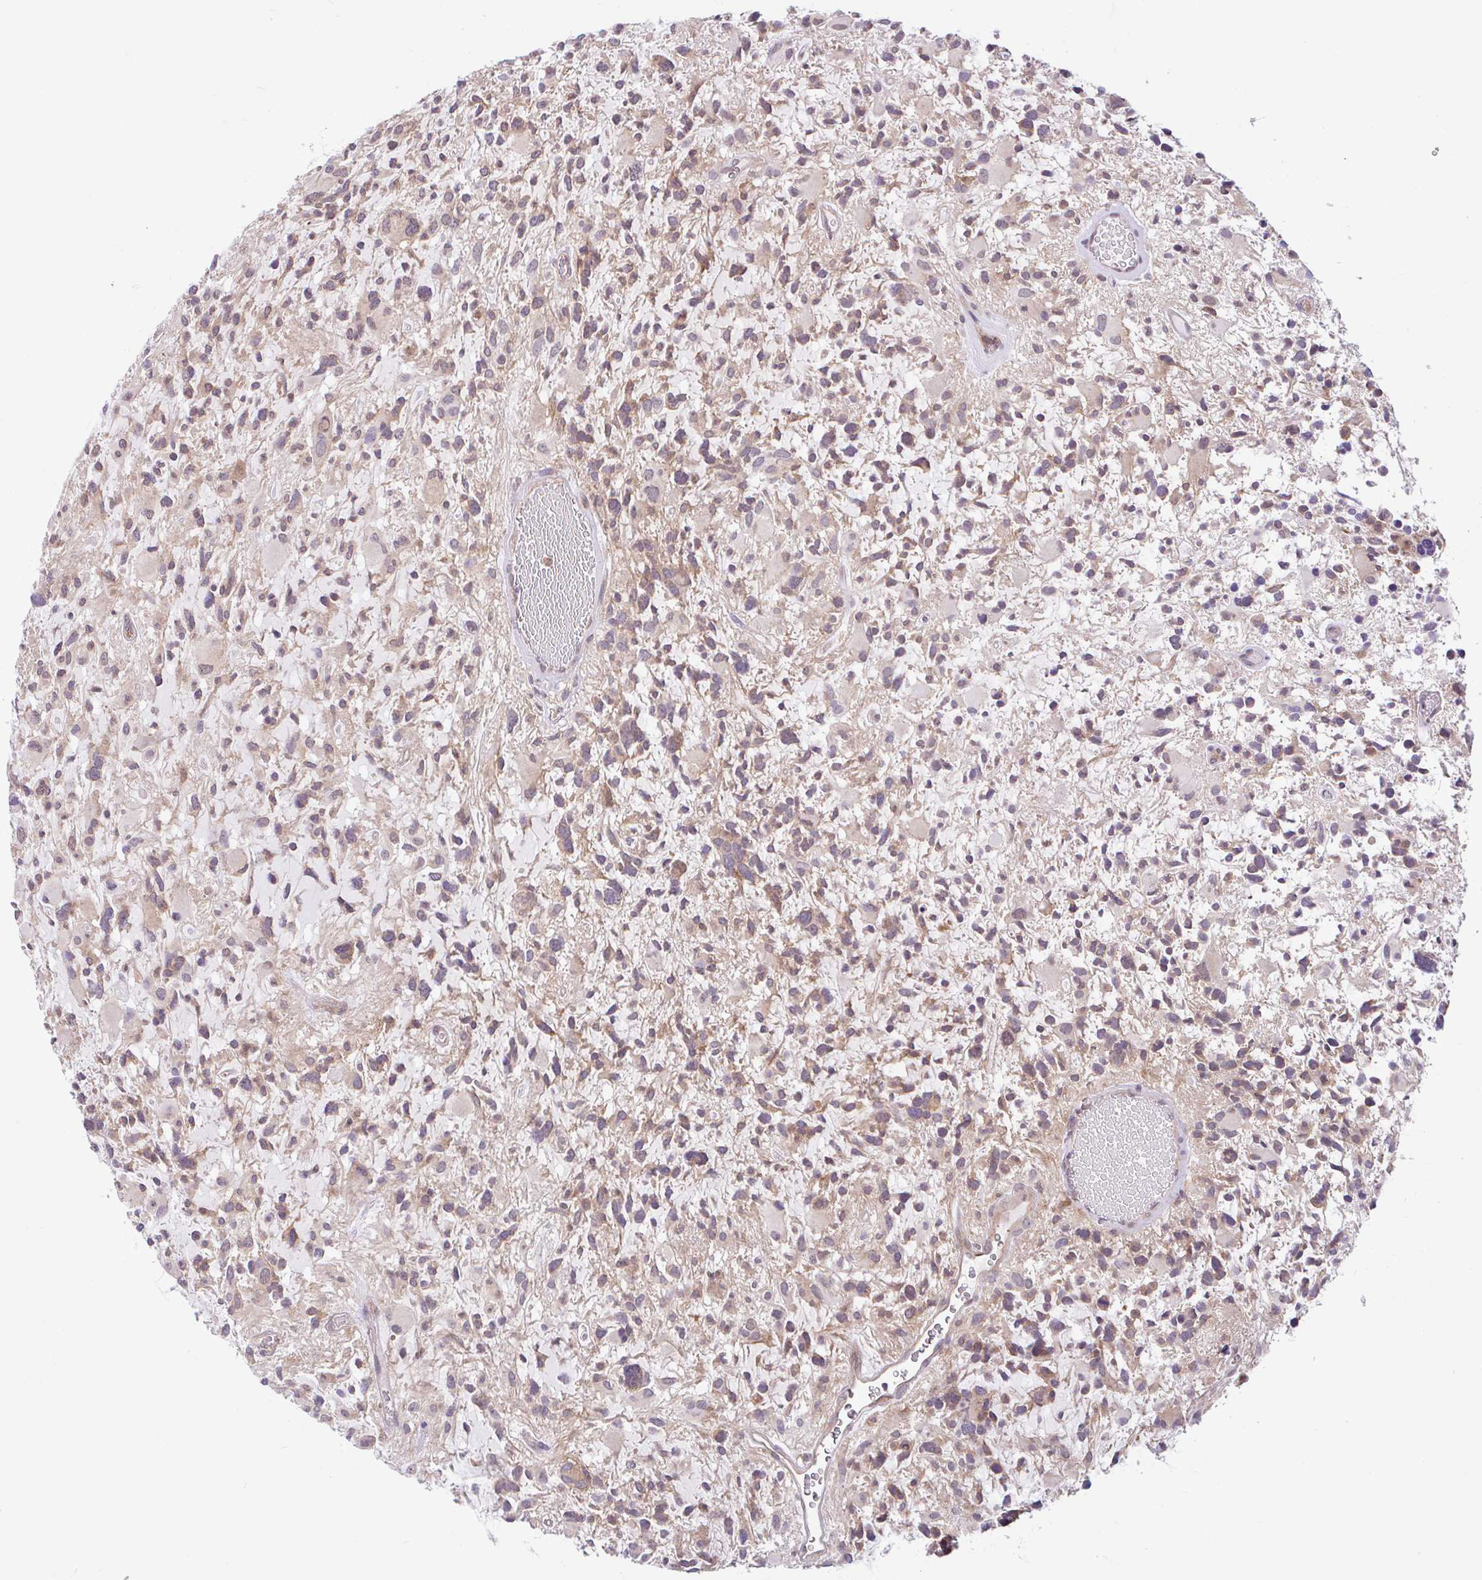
{"staining": {"intensity": "moderate", "quantity": ">75%", "location": "cytoplasmic/membranous"}, "tissue": "glioma", "cell_type": "Tumor cells", "image_type": "cancer", "snomed": [{"axis": "morphology", "description": "Glioma, malignant, High grade"}, {"axis": "topography", "description": "Brain"}], "caption": "High-grade glioma (malignant) stained for a protein (brown) demonstrates moderate cytoplasmic/membranous positive staining in approximately >75% of tumor cells.", "gene": "RALBP1", "patient": {"sex": "female", "age": 11}}